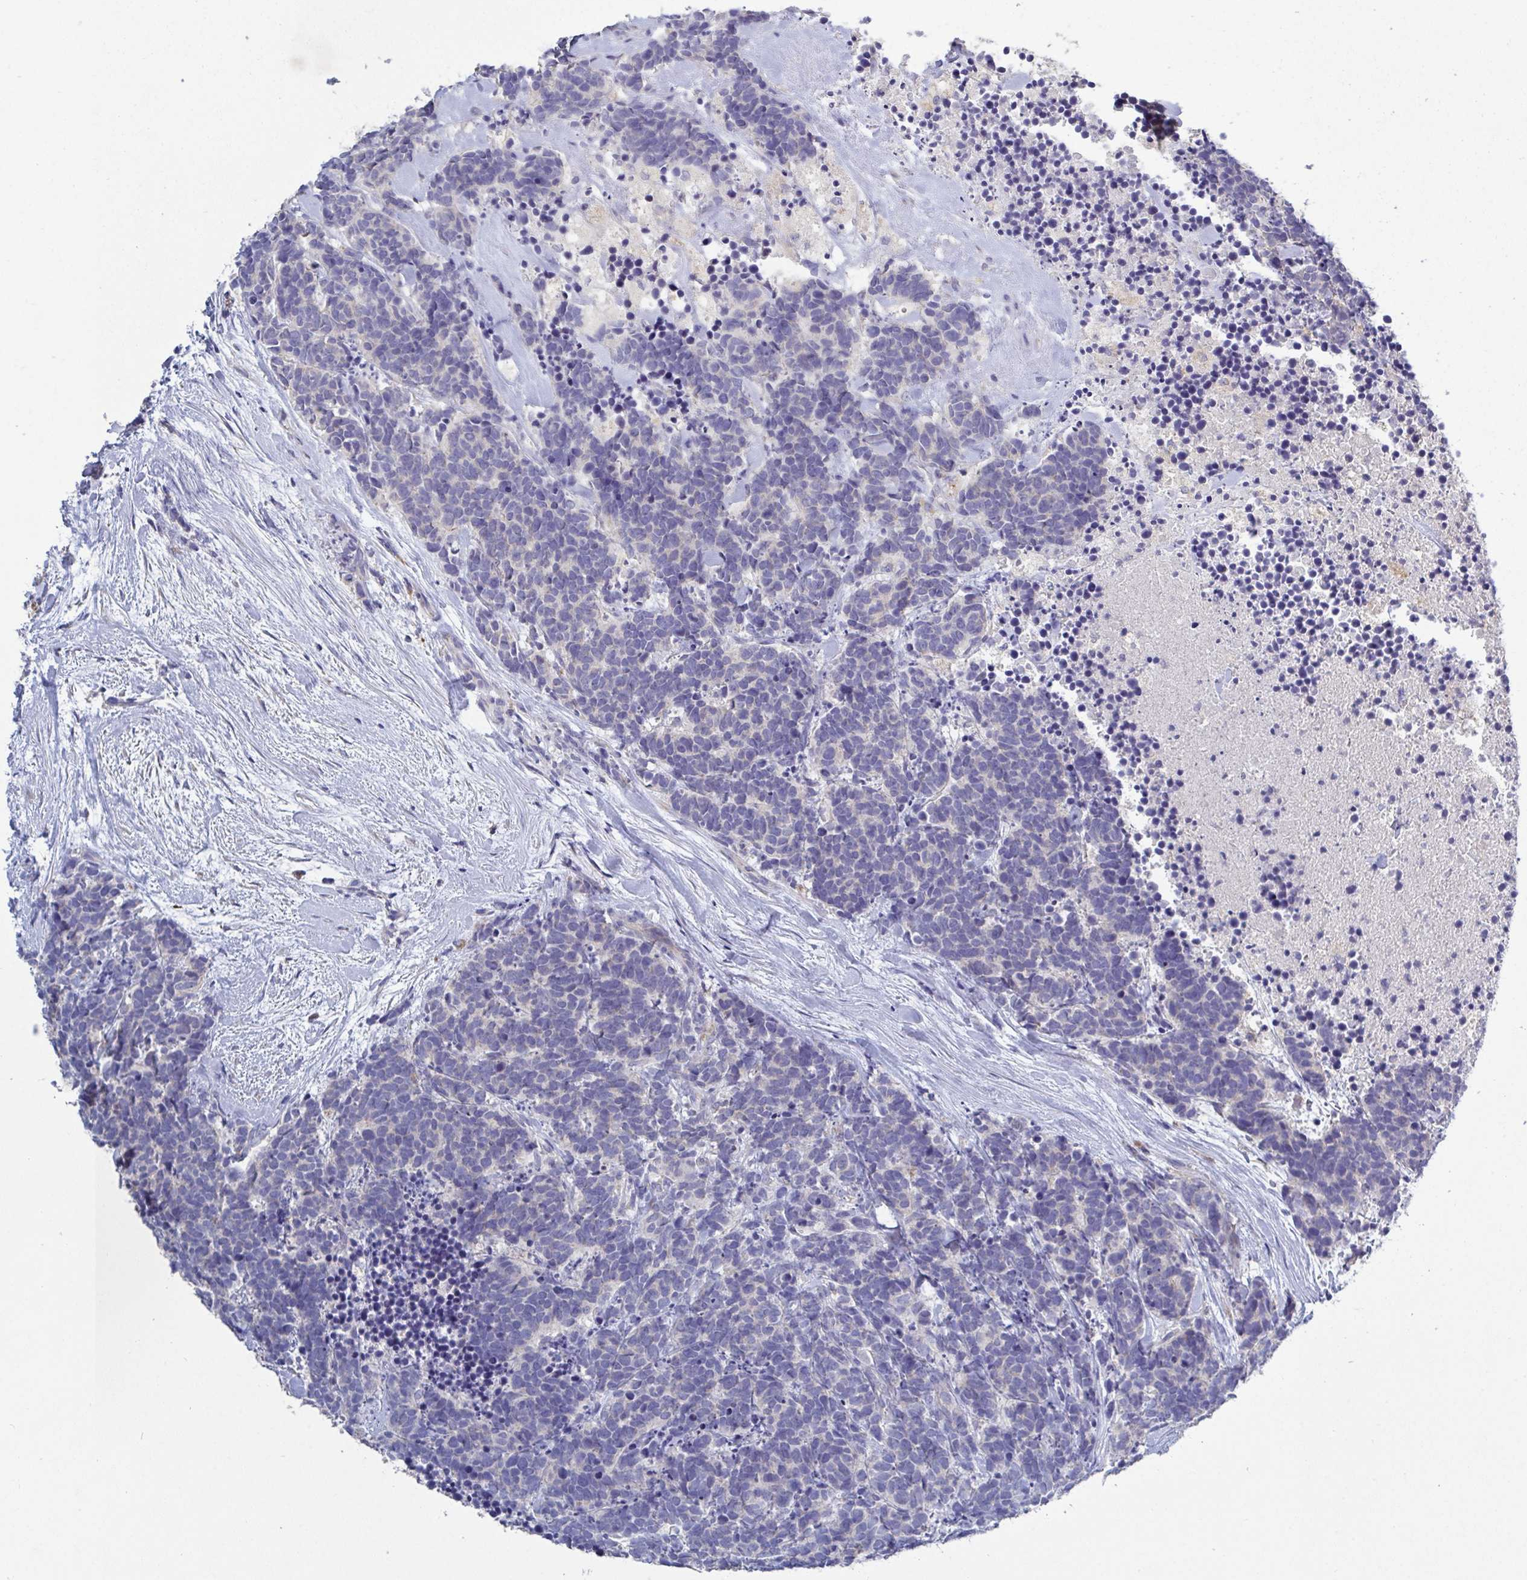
{"staining": {"intensity": "negative", "quantity": "none", "location": "none"}, "tissue": "carcinoid", "cell_type": "Tumor cells", "image_type": "cancer", "snomed": [{"axis": "morphology", "description": "Carcinoma, NOS"}, {"axis": "morphology", "description": "Carcinoid, malignant, NOS"}, {"axis": "topography", "description": "Prostate"}], "caption": "Immunohistochemical staining of carcinoma exhibits no significant staining in tumor cells. (DAB immunohistochemistry (IHC) with hematoxylin counter stain).", "gene": "GALNT13", "patient": {"sex": "male", "age": 57}}